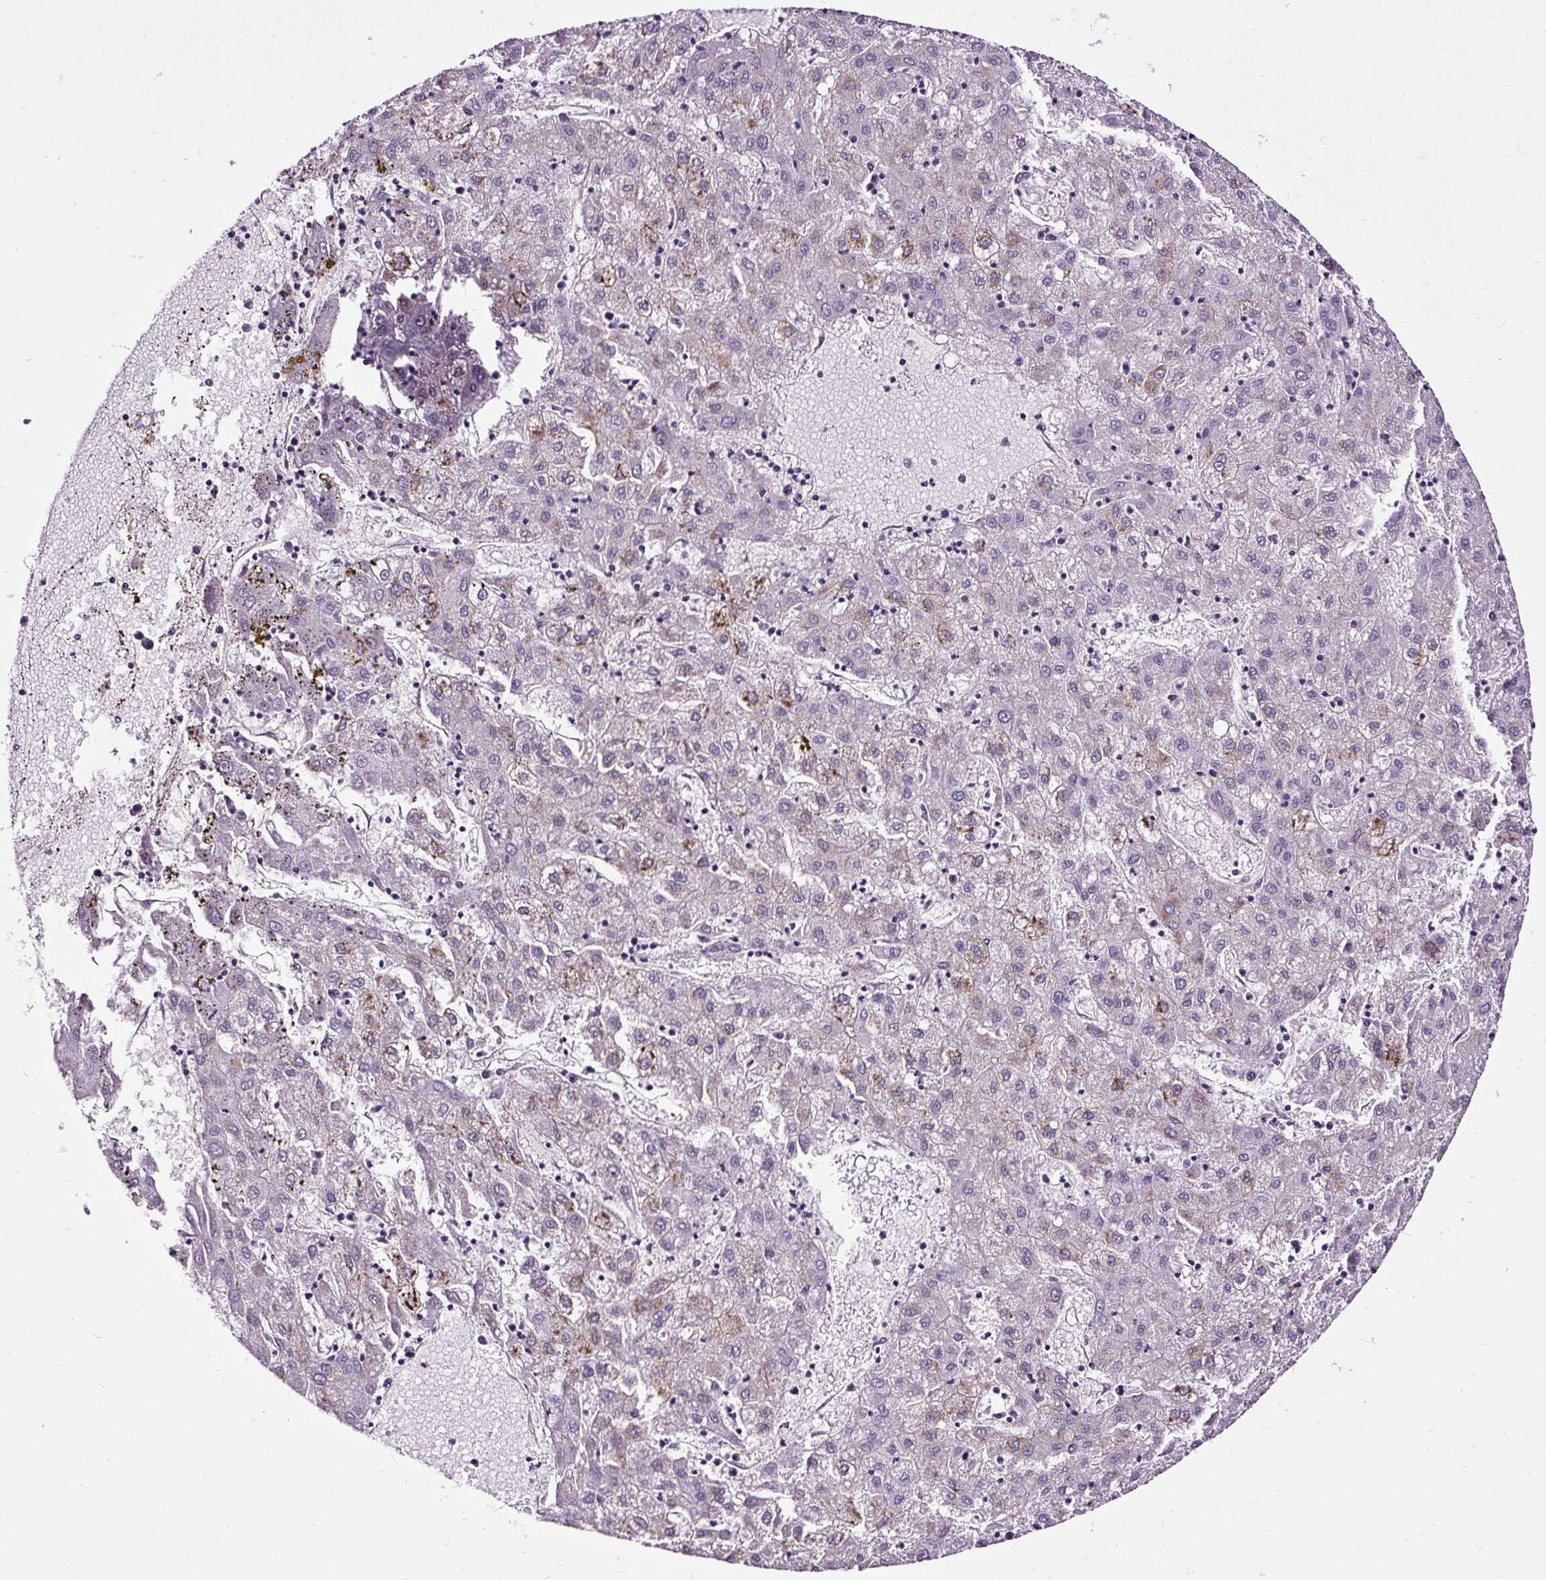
{"staining": {"intensity": "moderate", "quantity": "<25%", "location": "cytoplasmic/membranous"}, "tissue": "liver cancer", "cell_type": "Tumor cells", "image_type": "cancer", "snomed": [{"axis": "morphology", "description": "Carcinoma, Hepatocellular, NOS"}, {"axis": "topography", "description": "Liver"}], "caption": "Immunohistochemistry (IHC) staining of hepatocellular carcinoma (liver), which displays low levels of moderate cytoplasmic/membranous expression in about <25% of tumor cells indicating moderate cytoplasmic/membranous protein expression. The staining was performed using DAB (3,3'-diaminobenzidine) (brown) for protein detection and nuclei were counterstained in hematoxylin (blue).", "gene": "SLC7A8", "patient": {"sex": "male", "age": 72}}